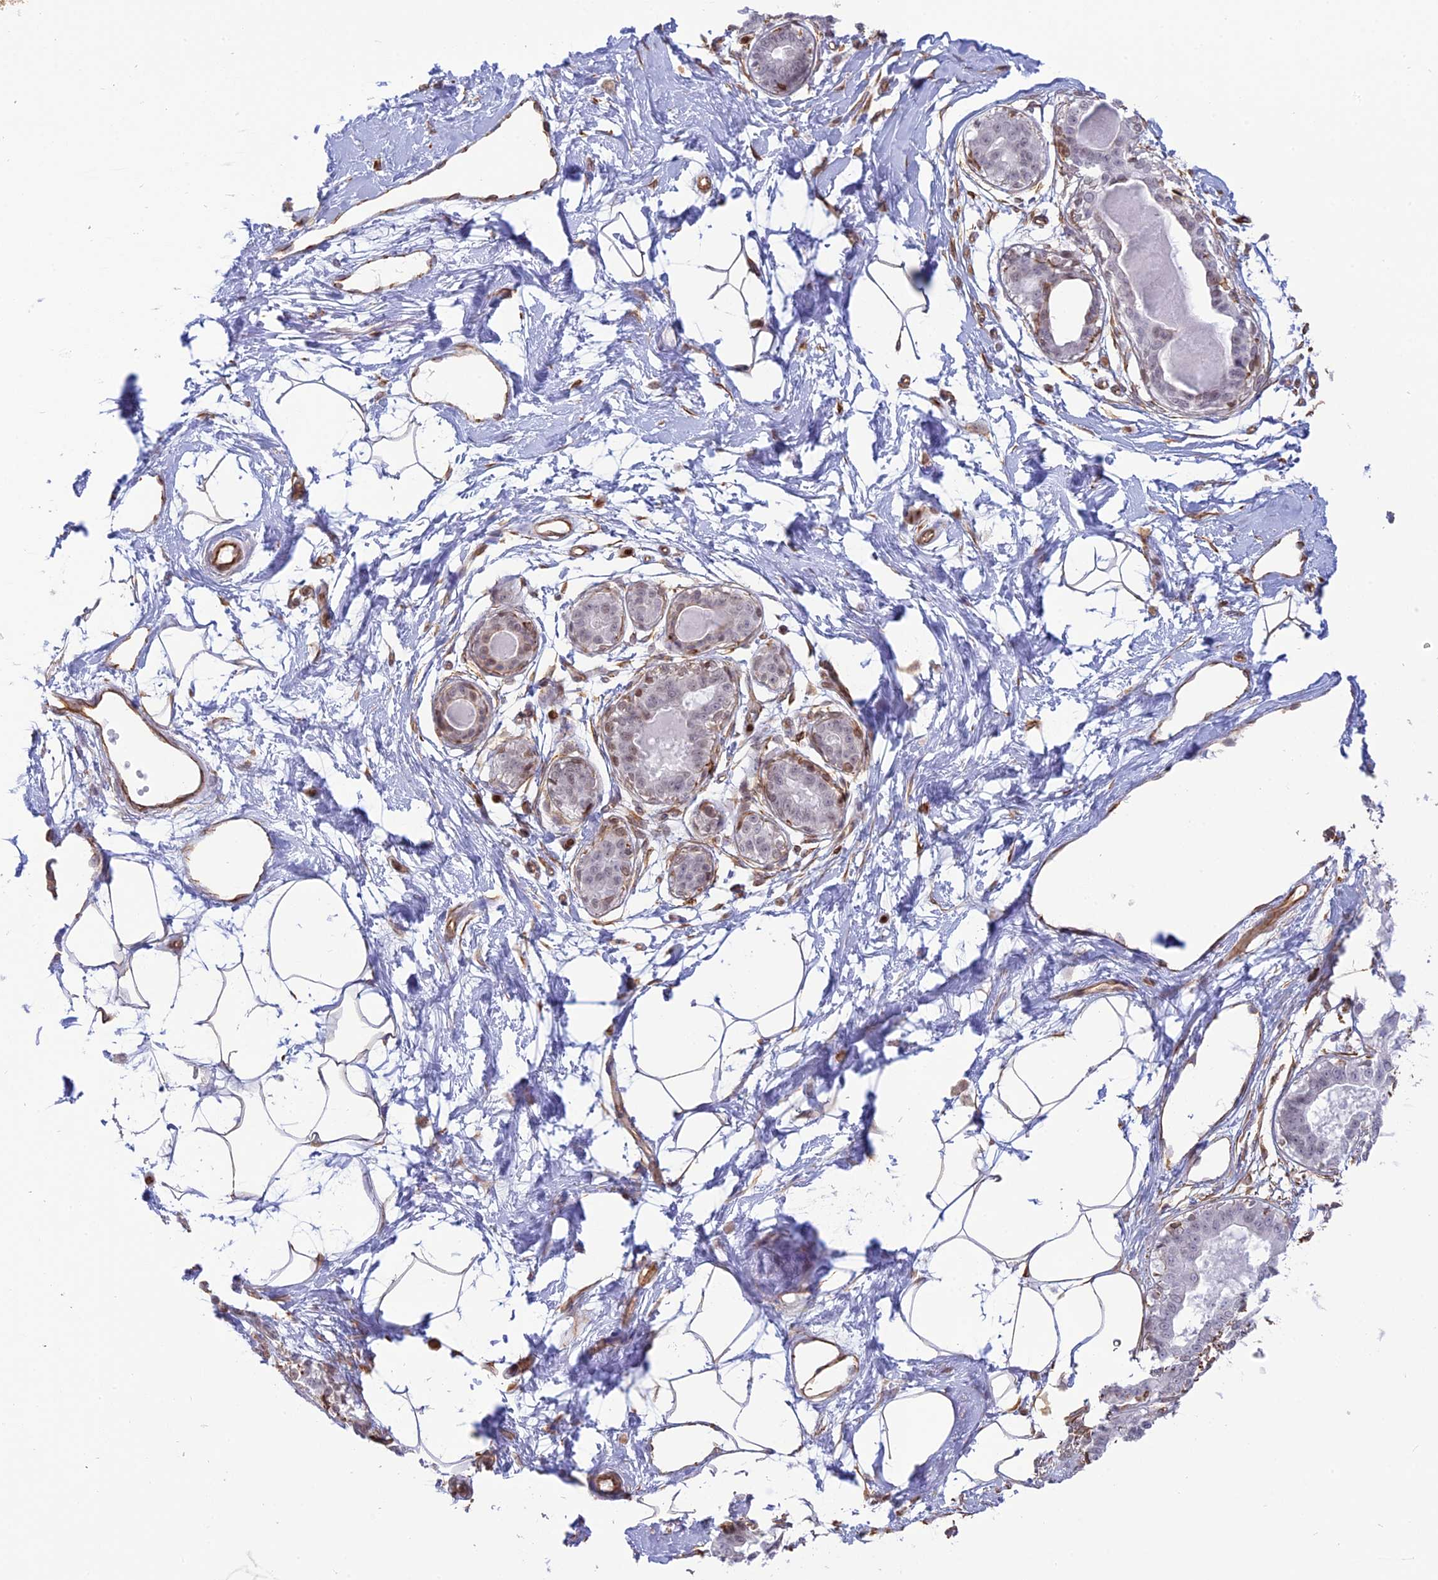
{"staining": {"intensity": "moderate", "quantity": "25%-75%", "location": "cytoplasmic/membranous,nuclear"}, "tissue": "breast", "cell_type": "Adipocytes", "image_type": "normal", "snomed": [{"axis": "morphology", "description": "Normal tissue, NOS"}, {"axis": "topography", "description": "Breast"}], "caption": "The micrograph reveals a brown stain indicating the presence of a protein in the cytoplasmic/membranous,nuclear of adipocytes in breast. The protein of interest is shown in brown color, while the nuclei are stained blue.", "gene": "APOBR", "patient": {"sex": "female", "age": 45}}